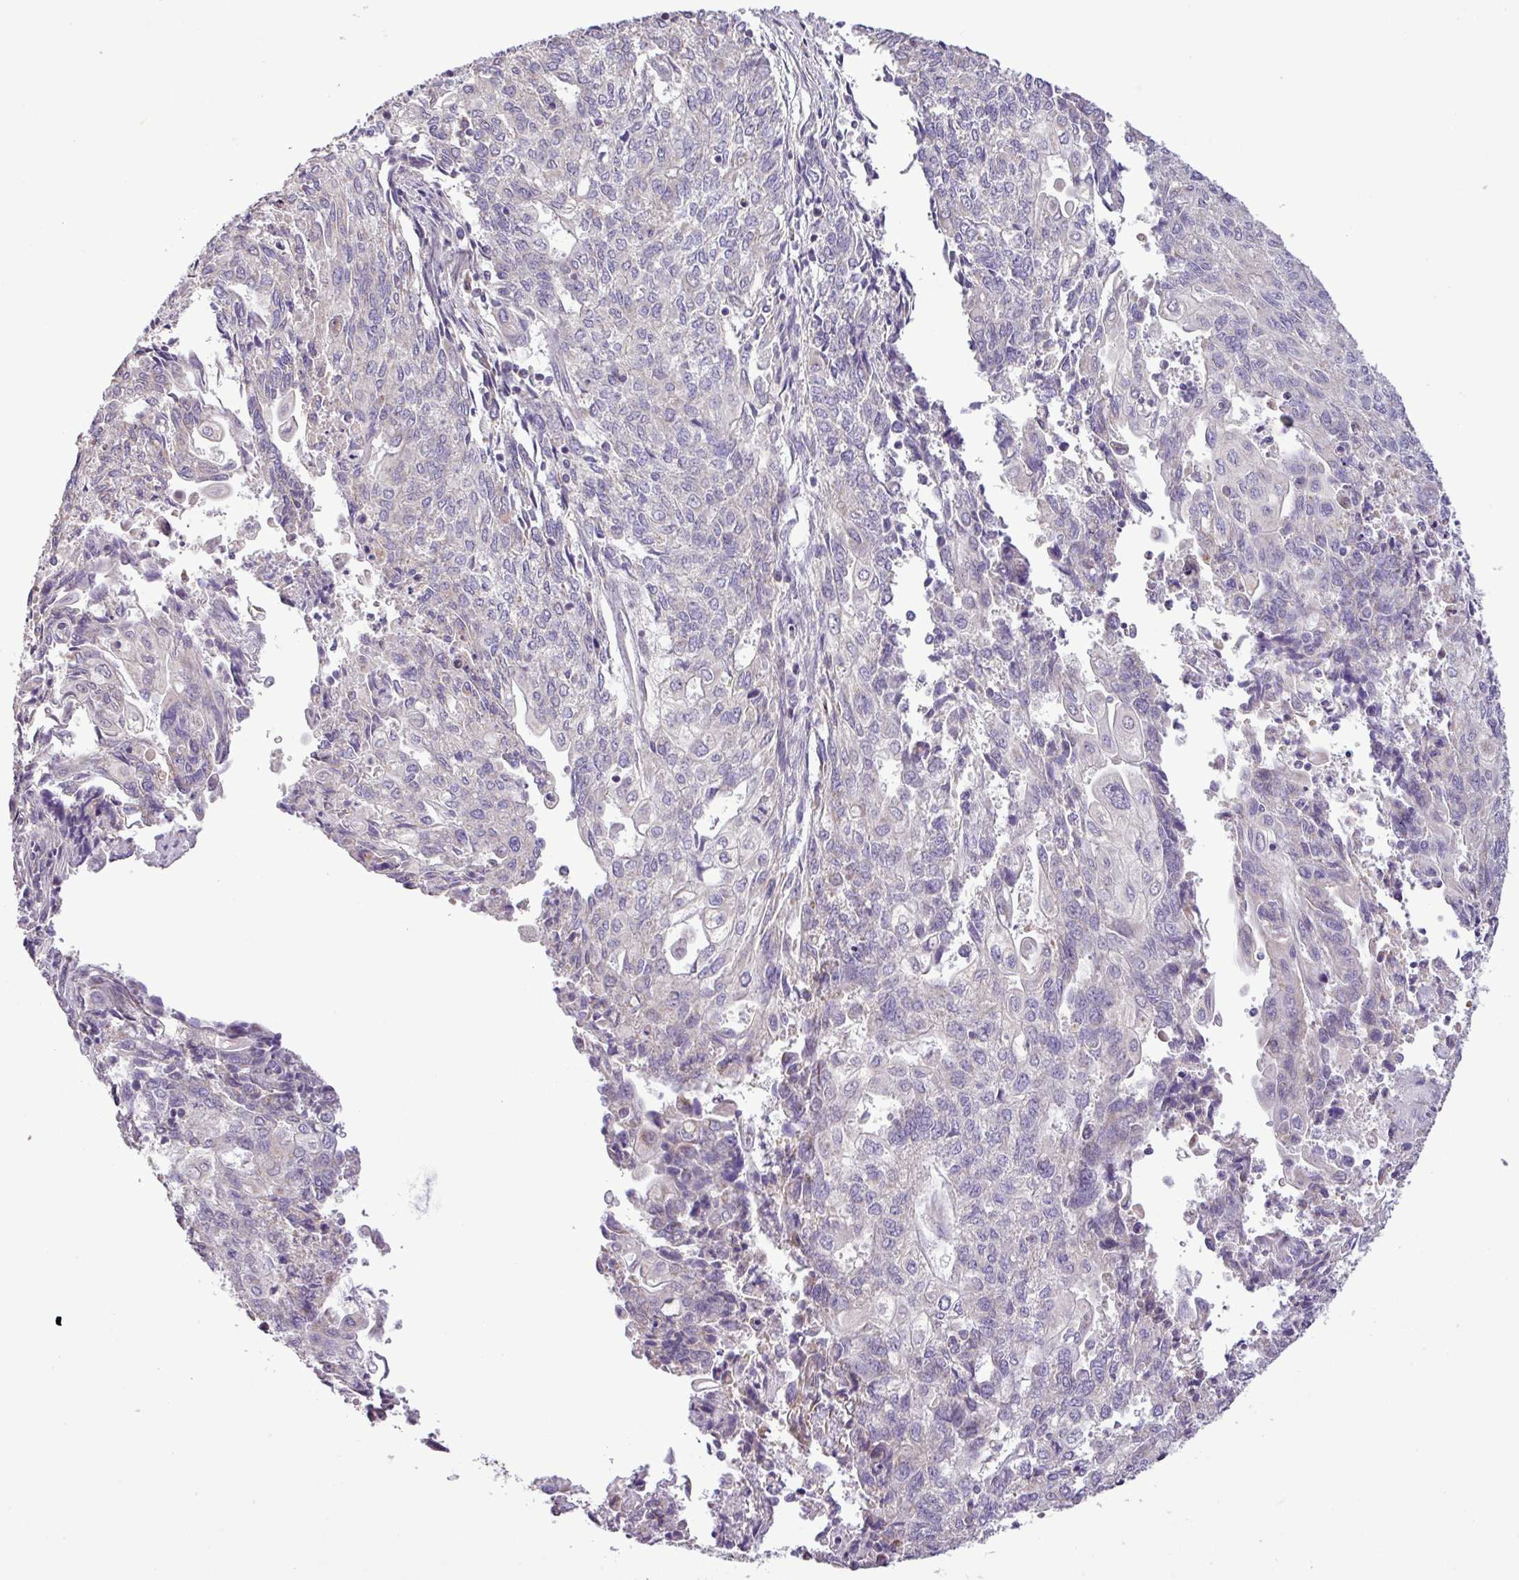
{"staining": {"intensity": "negative", "quantity": "none", "location": "none"}, "tissue": "endometrial cancer", "cell_type": "Tumor cells", "image_type": "cancer", "snomed": [{"axis": "morphology", "description": "Adenocarcinoma, NOS"}, {"axis": "topography", "description": "Endometrium"}], "caption": "Immunohistochemical staining of human endometrial cancer demonstrates no significant expression in tumor cells. Brightfield microscopy of IHC stained with DAB (3,3'-diaminobenzidine) (brown) and hematoxylin (blue), captured at high magnification.", "gene": "FAM183A", "patient": {"sex": "female", "age": 54}}